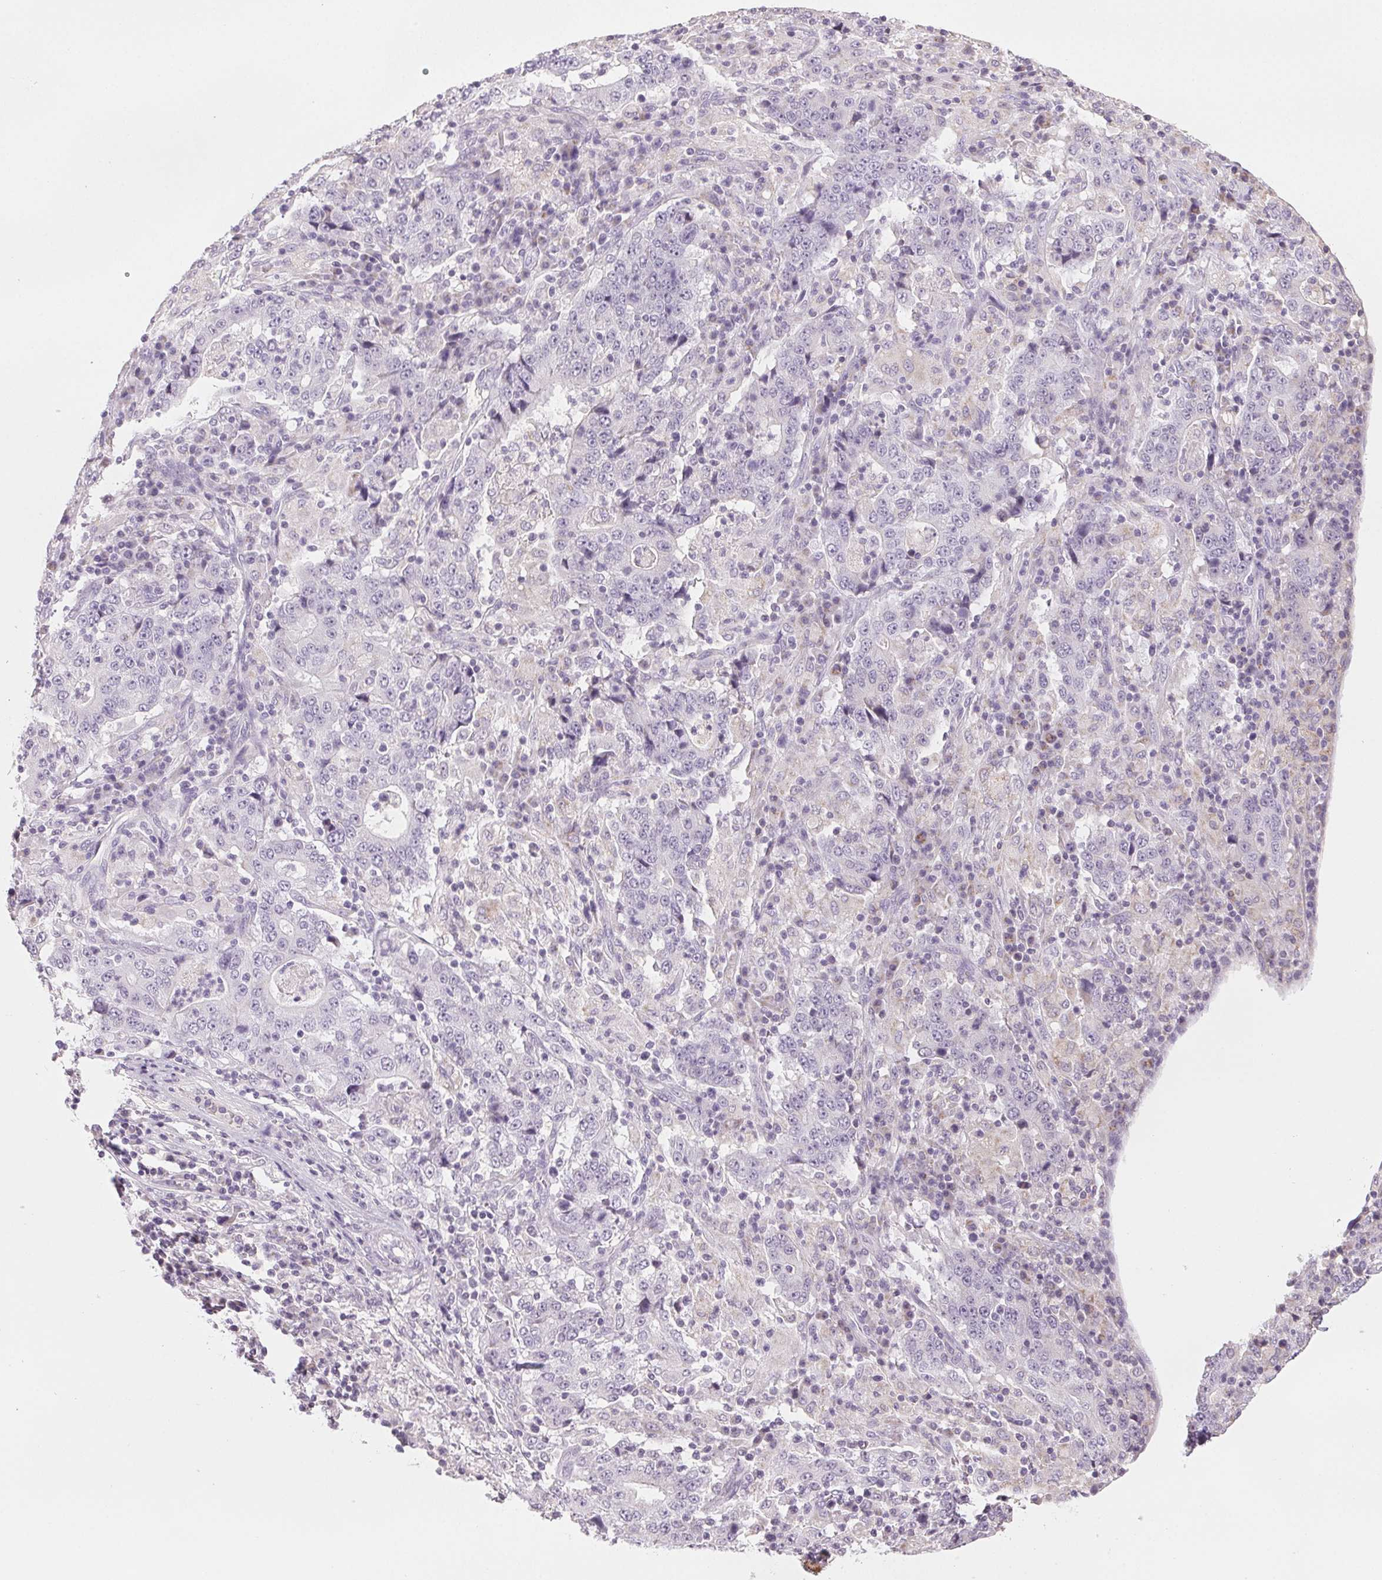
{"staining": {"intensity": "negative", "quantity": "none", "location": "none"}, "tissue": "stomach cancer", "cell_type": "Tumor cells", "image_type": "cancer", "snomed": [{"axis": "morphology", "description": "Normal tissue, NOS"}, {"axis": "morphology", "description": "Adenocarcinoma, NOS"}, {"axis": "topography", "description": "Stomach, upper"}, {"axis": "topography", "description": "Stomach"}], "caption": "Tumor cells show no significant positivity in stomach cancer (adenocarcinoma).", "gene": "COL7A1", "patient": {"sex": "male", "age": 59}}